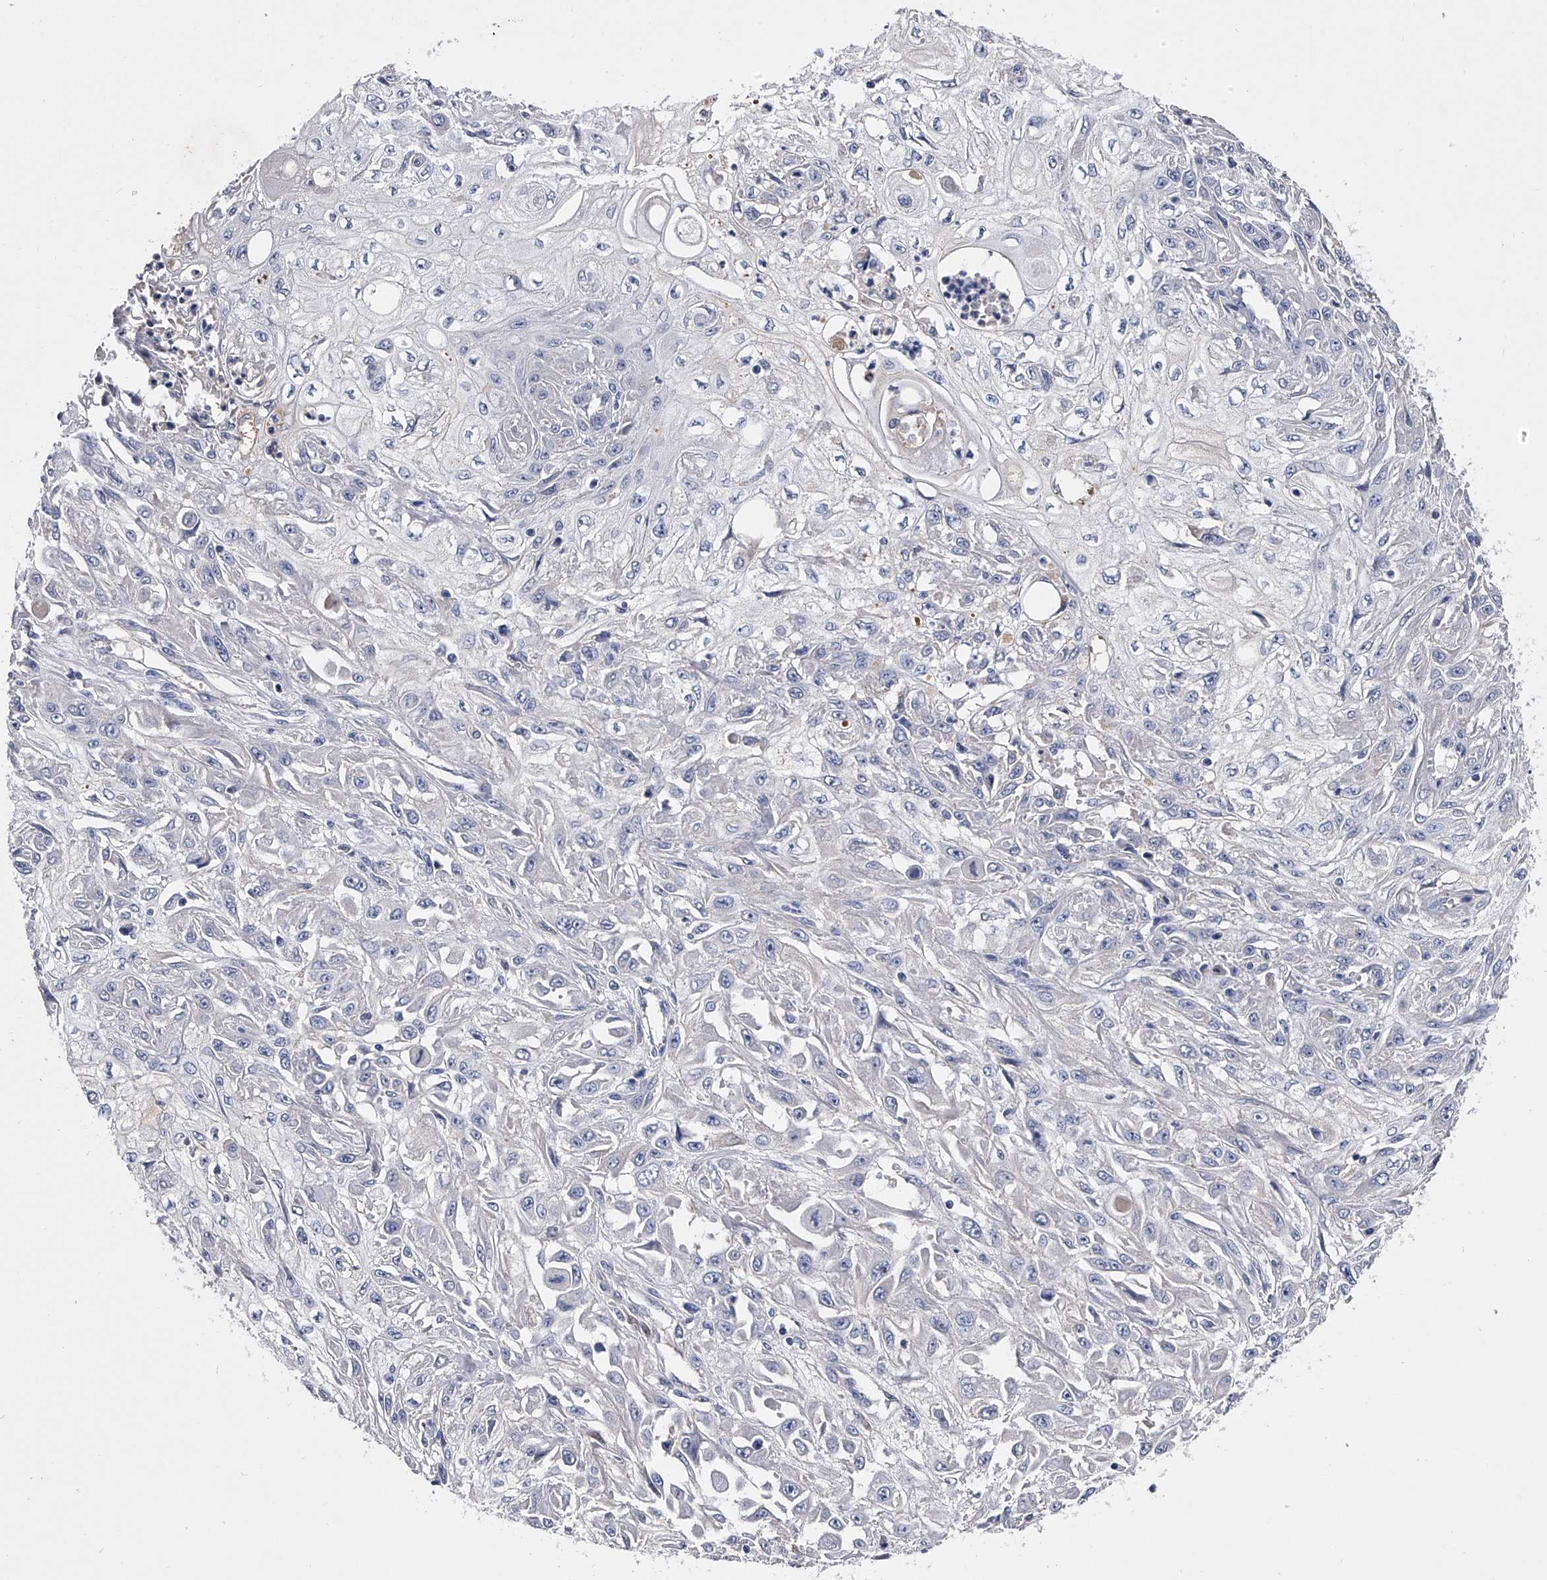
{"staining": {"intensity": "negative", "quantity": "none", "location": "none"}, "tissue": "skin cancer", "cell_type": "Tumor cells", "image_type": "cancer", "snomed": [{"axis": "morphology", "description": "Squamous cell carcinoma, NOS"}, {"axis": "morphology", "description": "Squamous cell carcinoma, metastatic, NOS"}, {"axis": "topography", "description": "Skin"}, {"axis": "topography", "description": "Lymph node"}], "caption": "IHC photomicrograph of neoplastic tissue: squamous cell carcinoma (skin) stained with DAB reveals no significant protein positivity in tumor cells.", "gene": "EFCAB7", "patient": {"sex": "male", "age": 75}}